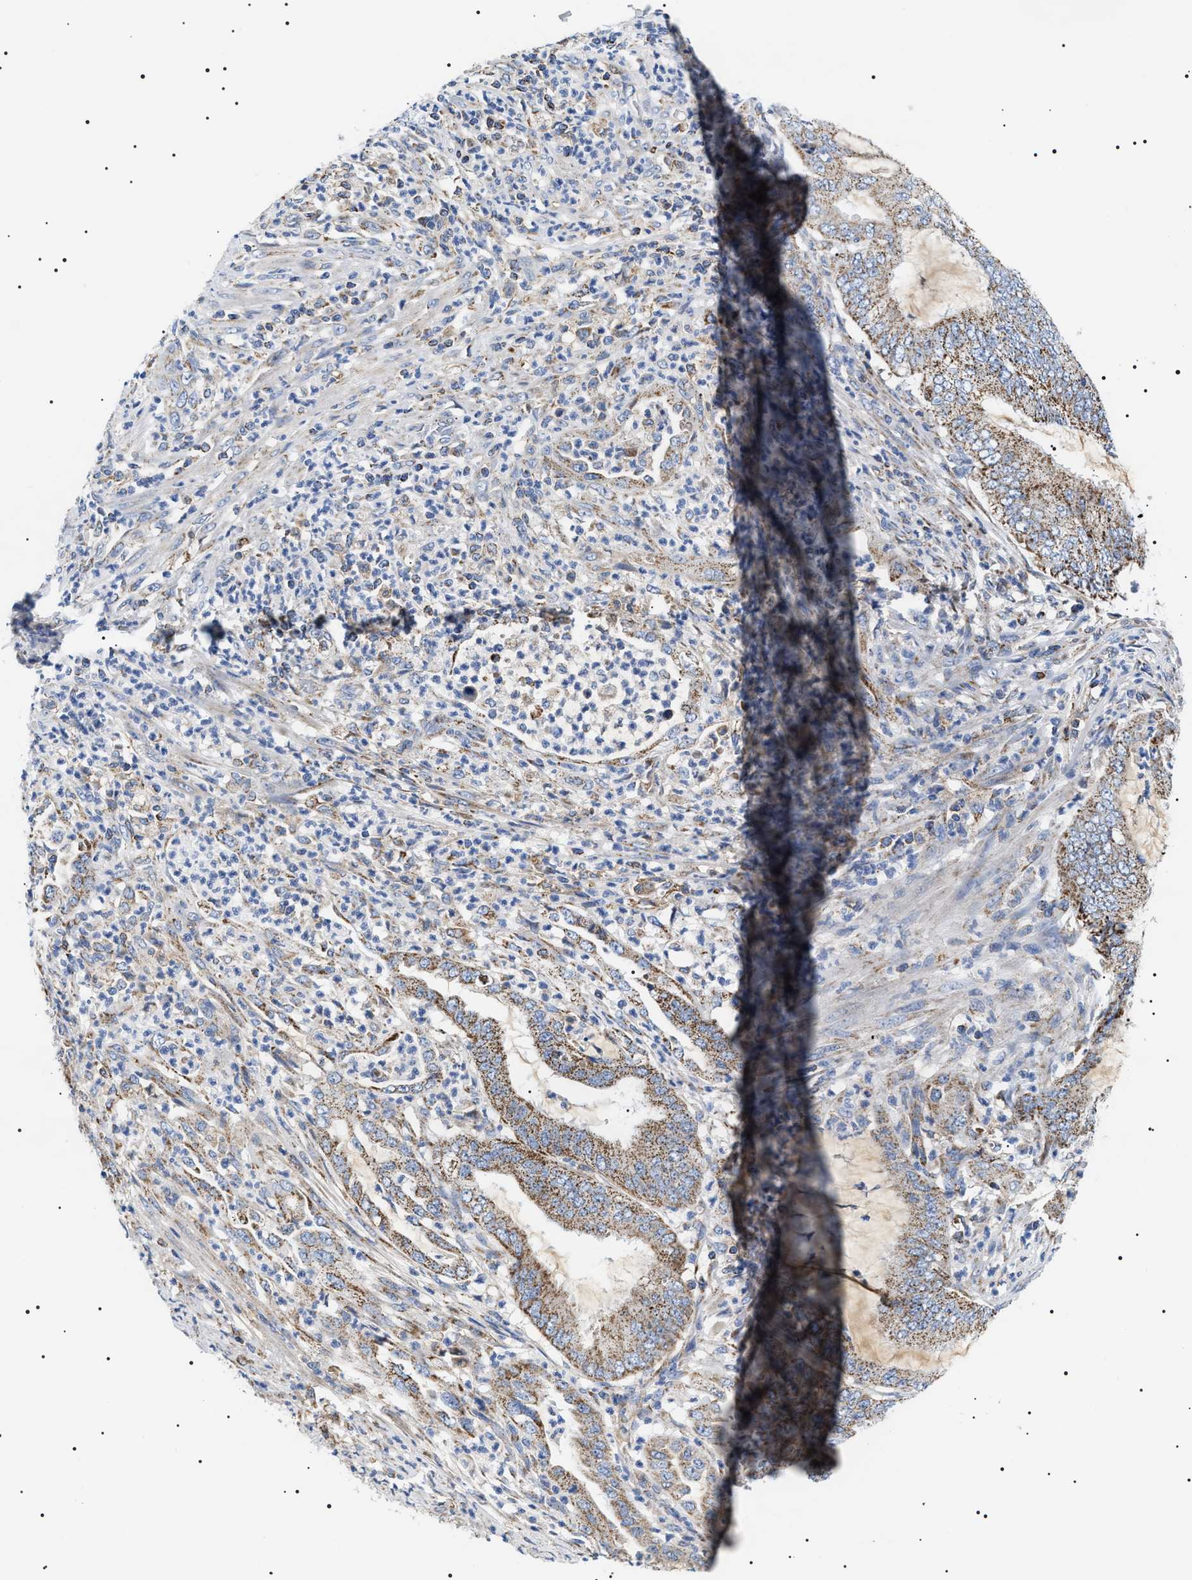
{"staining": {"intensity": "strong", "quantity": "25%-75%", "location": "cytoplasmic/membranous"}, "tissue": "endometrial cancer", "cell_type": "Tumor cells", "image_type": "cancer", "snomed": [{"axis": "morphology", "description": "Adenocarcinoma, NOS"}, {"axis": "topography", "description": "Endometrium"}], "caption": "Immunohistochemical staining of adenocarcinoma (endometrial) displays strong cytoplasmic/membranous protein positivity in about 25%-75% of tumor cells.", "gene": "OXSM", "patient": {"sex": "female", "age": 51}}